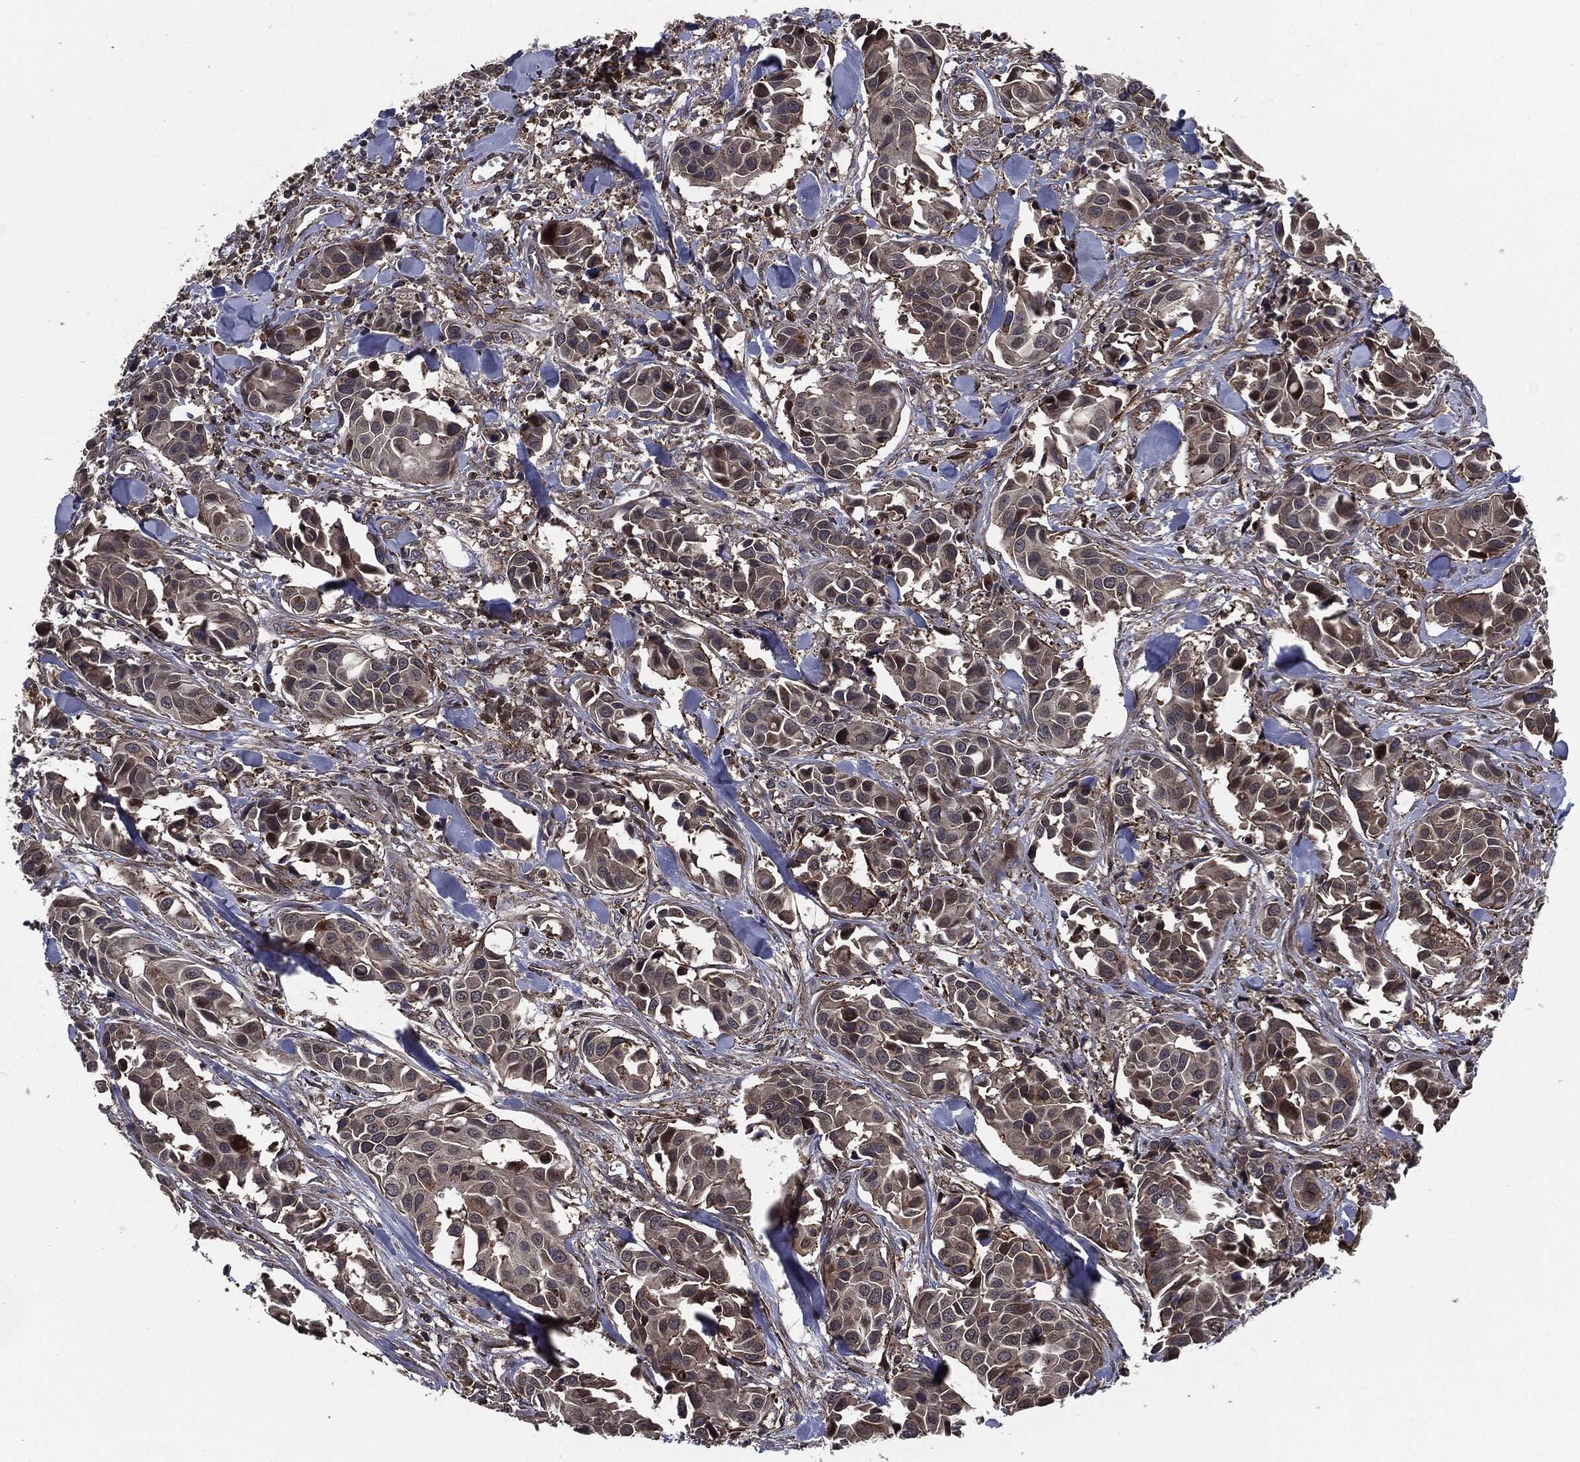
{"staining": {"intensity": "weak", "quantity": "25%-75%", "location": "cytoplasmic/membranous"}, "tissue": "head and neck cancer", "cell_type": "Tumor cells", "image_type": "cancer", "snomed": [{"axis": "morphology", "description": "Adenocarcinoma, NOS"}, {"axis": "topography", "description": "Head-Neck"}], "caption": "The image shows staining of adenocarcinoma (head and neck), revealing weak cytoplasmic/membranous protein expression (brown color) within tumor cells. (Stains: DAB in brown, nuclei in blue, Microscopy: brightfield microscopy at high magnification).", "gene": "UBR1", "patient": {"sex": "male", "age": 76}}